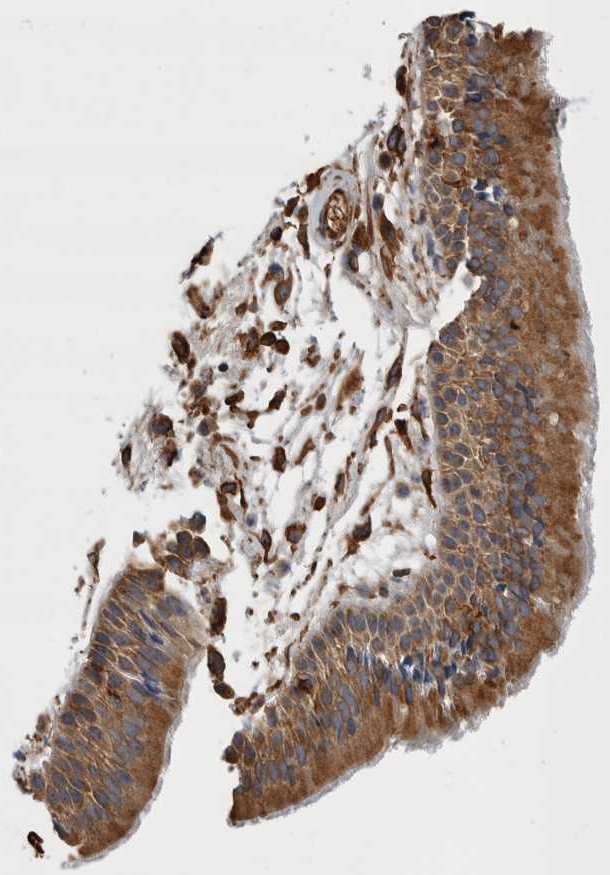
{"staining": {"intensity": "moderate", "quantity": ">75%", "location": "cytoplasmic/membranous"}, "tissue": "nasopharynx", "cell_type": "Respiratory epithelial cells", "image_type": "normal", "snomed": [{"axis": "morphology", "description": "Normal tissue, NOS"}, {"axis": "topography", "description": "Nasopharynx"}], "caption": "Protein positivity by IHC shows moderate cytoplasmic/membranous expression in about >75% of respiratory epithelial cells in benign nasopharynx.", "gene": "ZNF397", "patient": {"sex": "female", "age": 39}}